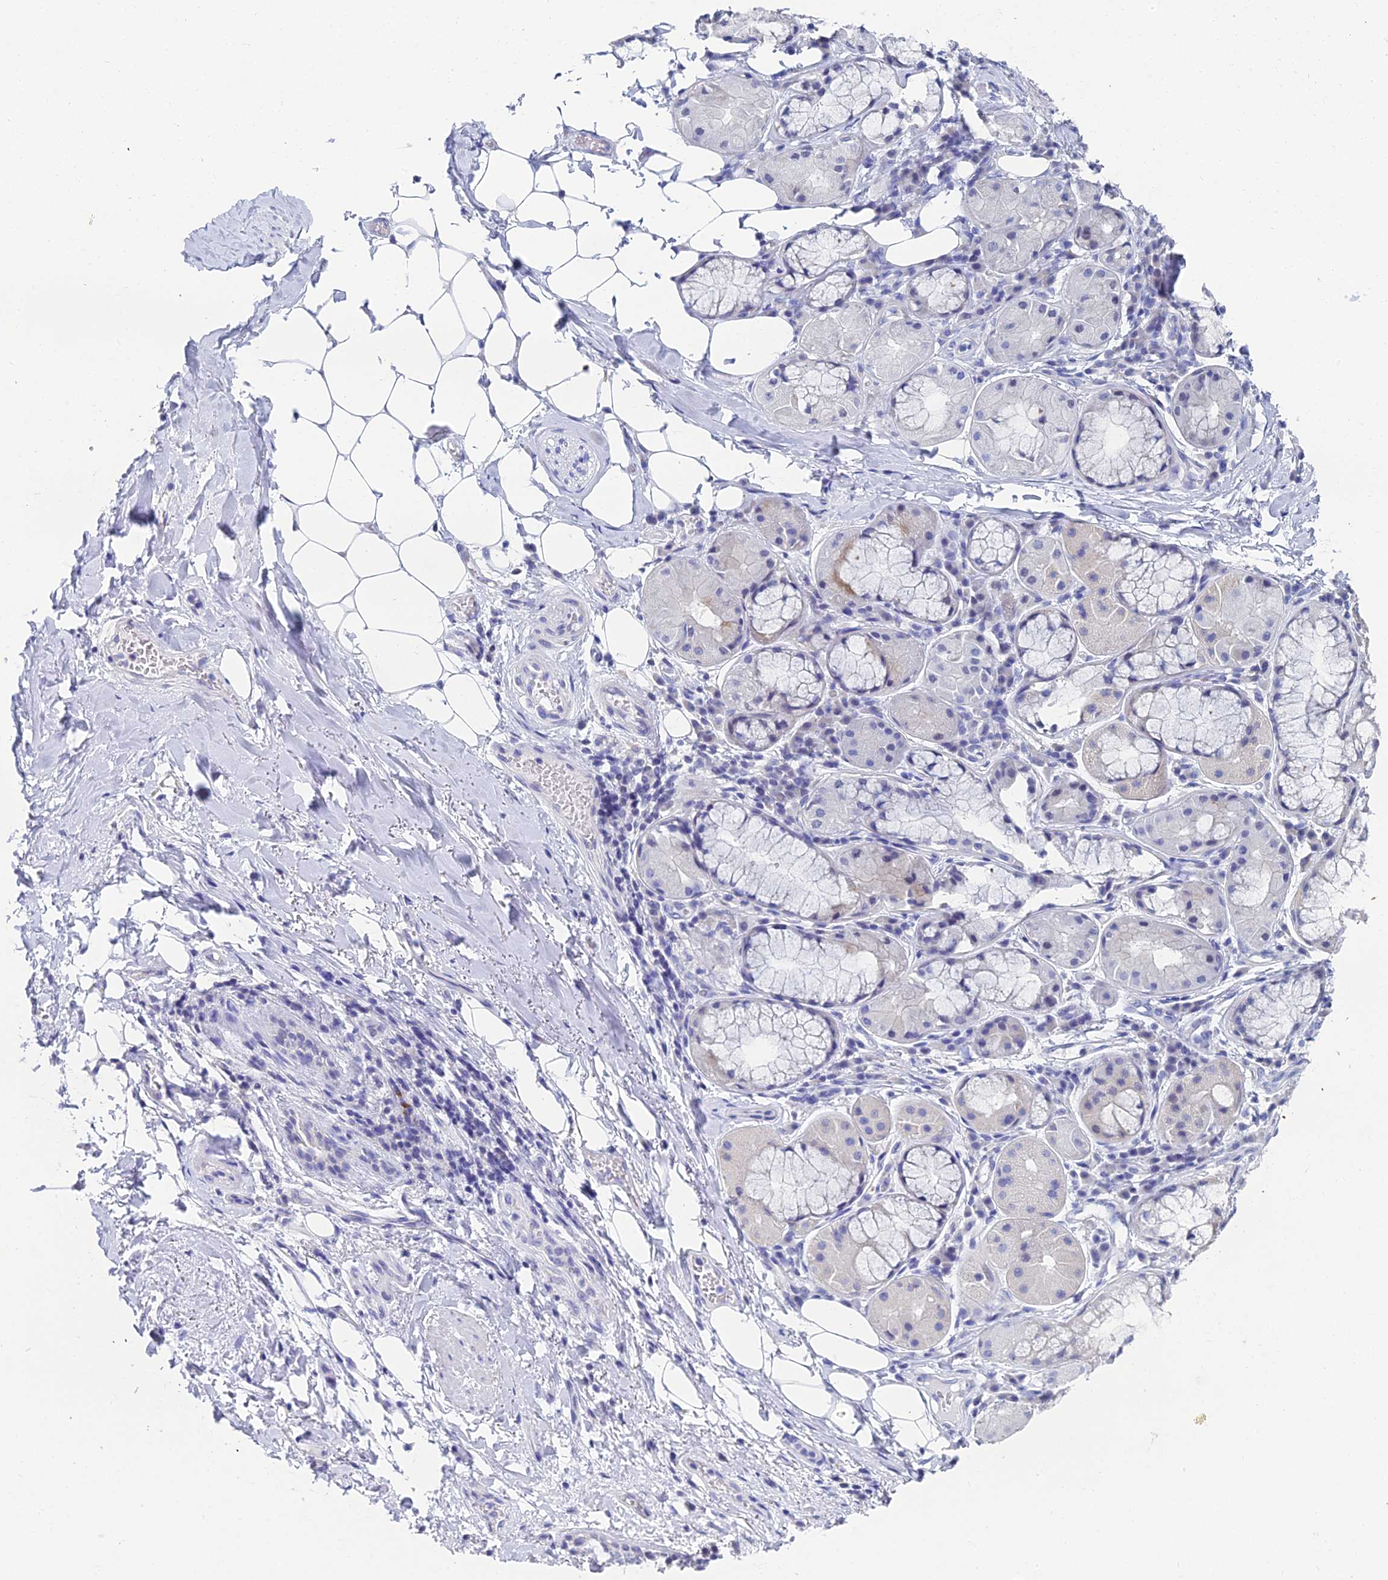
{"staining": {"intensity": "negative", "quantity": "none", "location": "none"}, "tissue": "adipose tissue", "cell_type": "Adipocytes", "image_type": "normal", "snomed": [{"axis": "morphology", "description": "Normal tissue, NOS"}, {"axis": "topography", "description": "Lymph node"}, {"axis": "topography", "description": "Cartilage tissue"}, {"axis": "topography", "description": "Bronchus"}], "caption": "The IHC photomicrograph has no significant staining in adipocytes of adipose tissue.", "gene": "OCM2", "patient": {"sex": "male", "age": 63}}